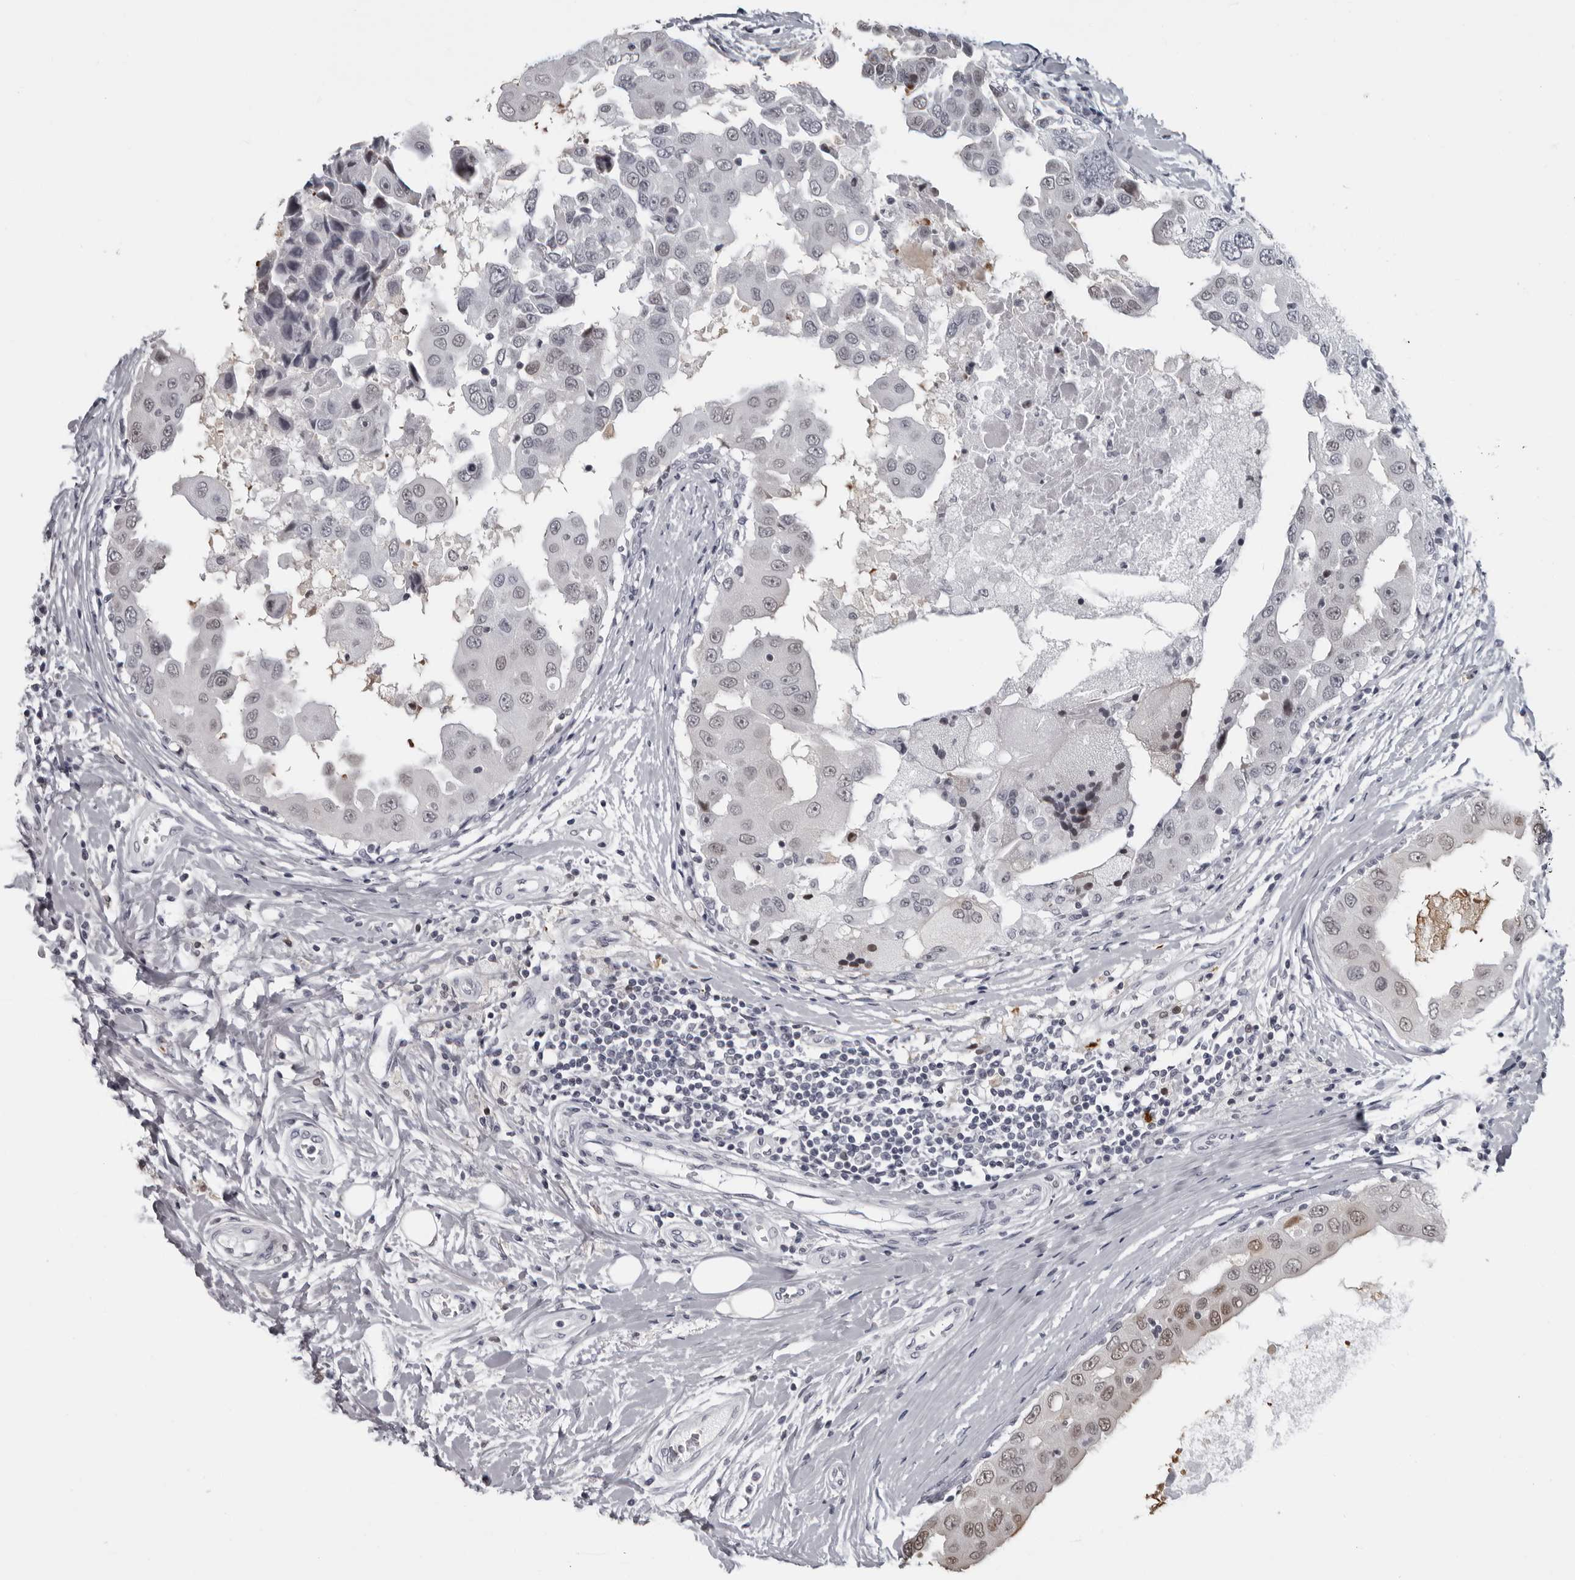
{"staining": {"intensity": "weak", "quantity": "<25%", "location": "nuclear"}, "tissue": "breast cancer", "cell_type": "Tumor cells", "image_type": "cancer", "snomed": [{"axis": "morphology", "description": "Duct carcinoma"}, {"axis": "topography", "description": "Breast"}], "caption": "An image of breast cancer stained for a protein reveals no brown staining in tumor cells.", "gene": "LZIC", "patient": {"sex": "female", "age": 27}}